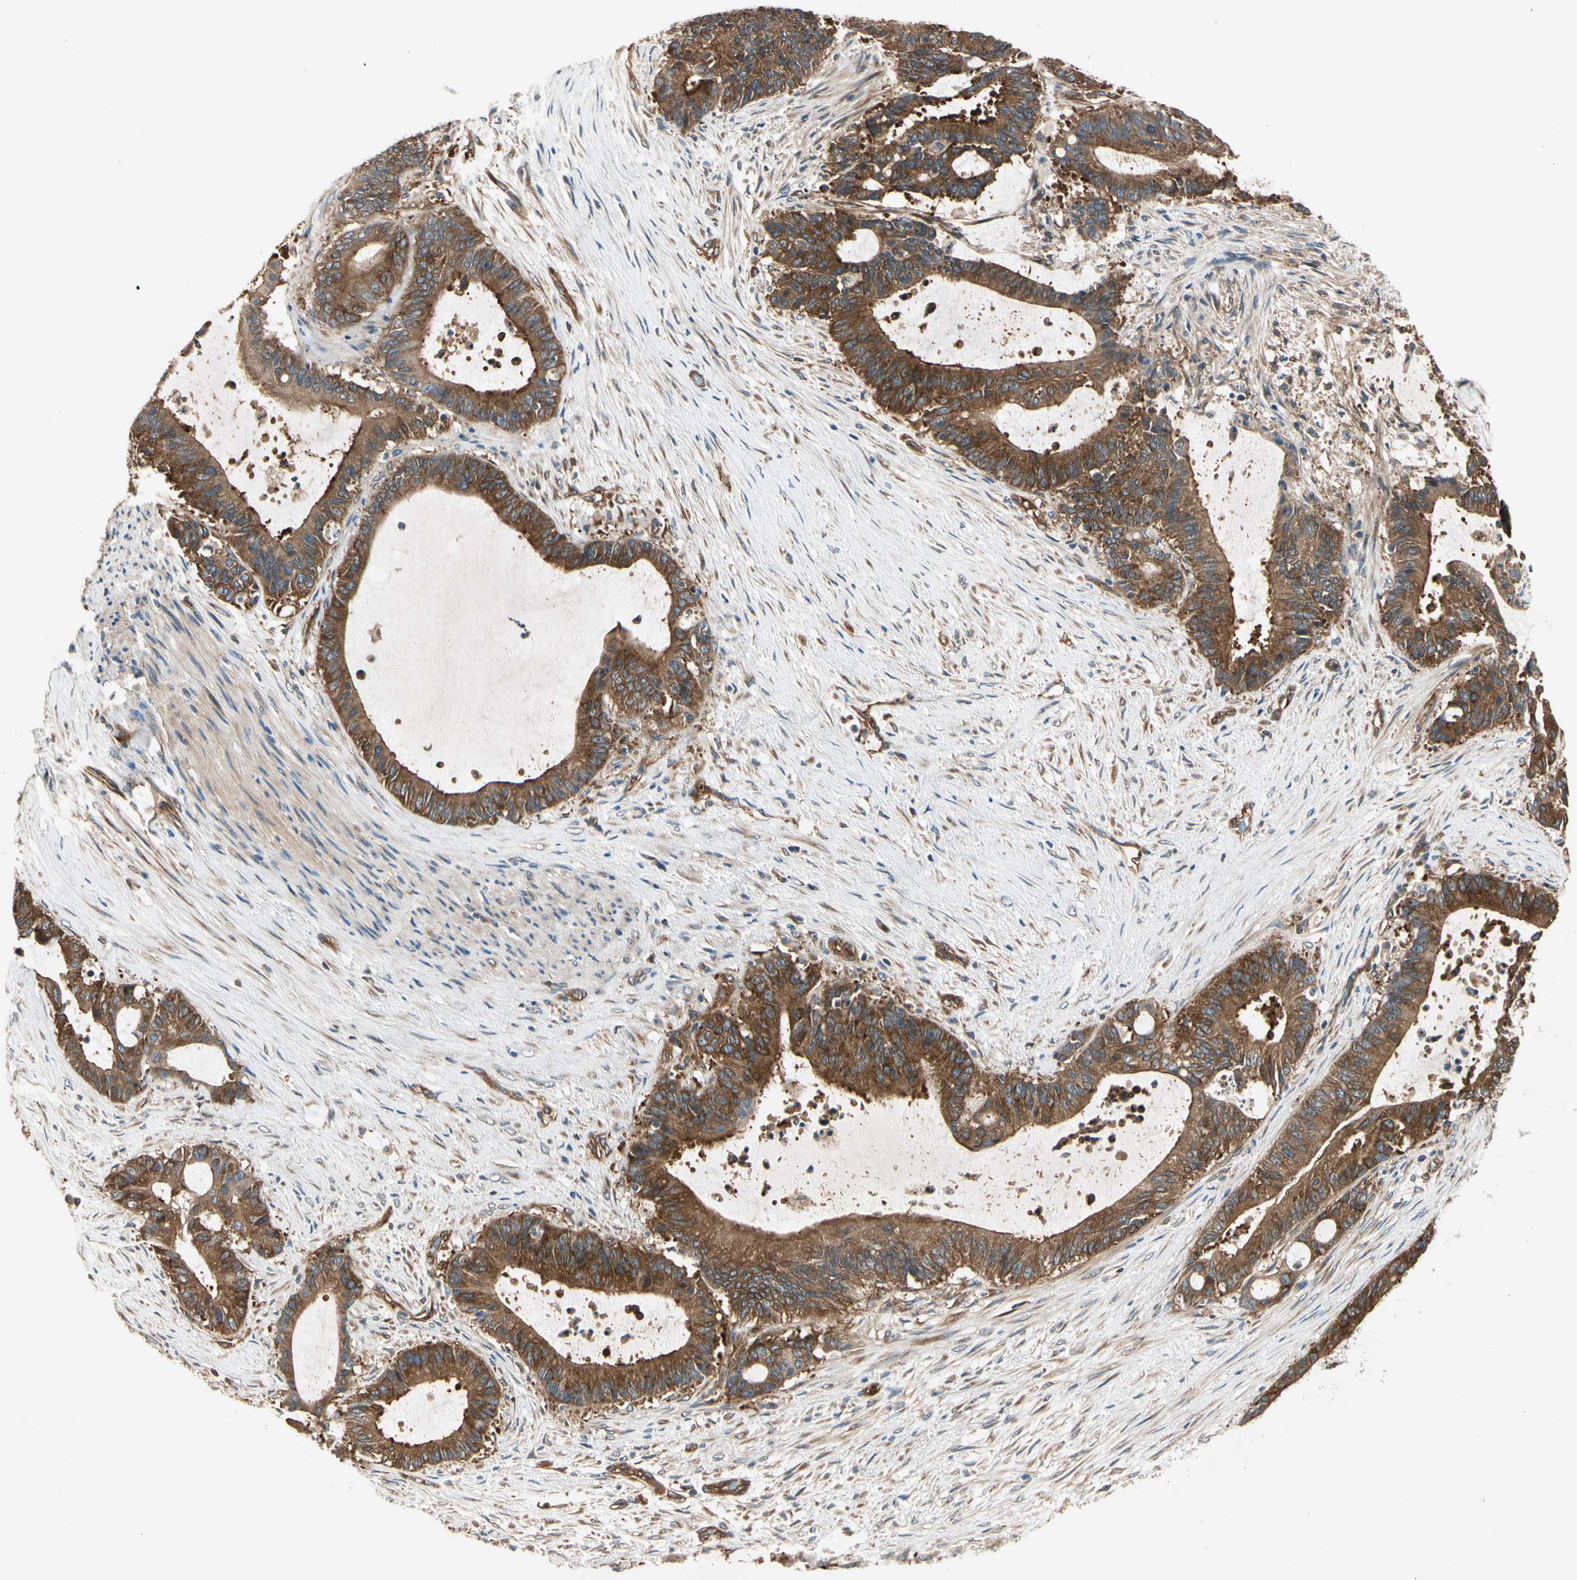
{"staining": {"intensity": "strong", "quantity": ">75%", "location": "cytoplasmic/membranous"}, "tissue": "liver cancer", "cell_type": "Tumor cells", "image_type": "cancer", "snomed": [{"axis": "morphology", "description": "Cholangiocarcinoma"}, {"axis": "topography", "description": "Liver"}], "caption": "DAB immunohistochemical staining of human liver cancer (cholangiocarcinoma) exhibits strong cytoplasmic/membranous protein positivity in about >75% of tumor cells. Using DAB (3,3'-diaminobenzidine) (brown) and hematoxylin (blue) stains, captured at high magnification using brightfield microscopy.", "gene": "ROCK2", "patient": {"sex": "female", "age": 73}}